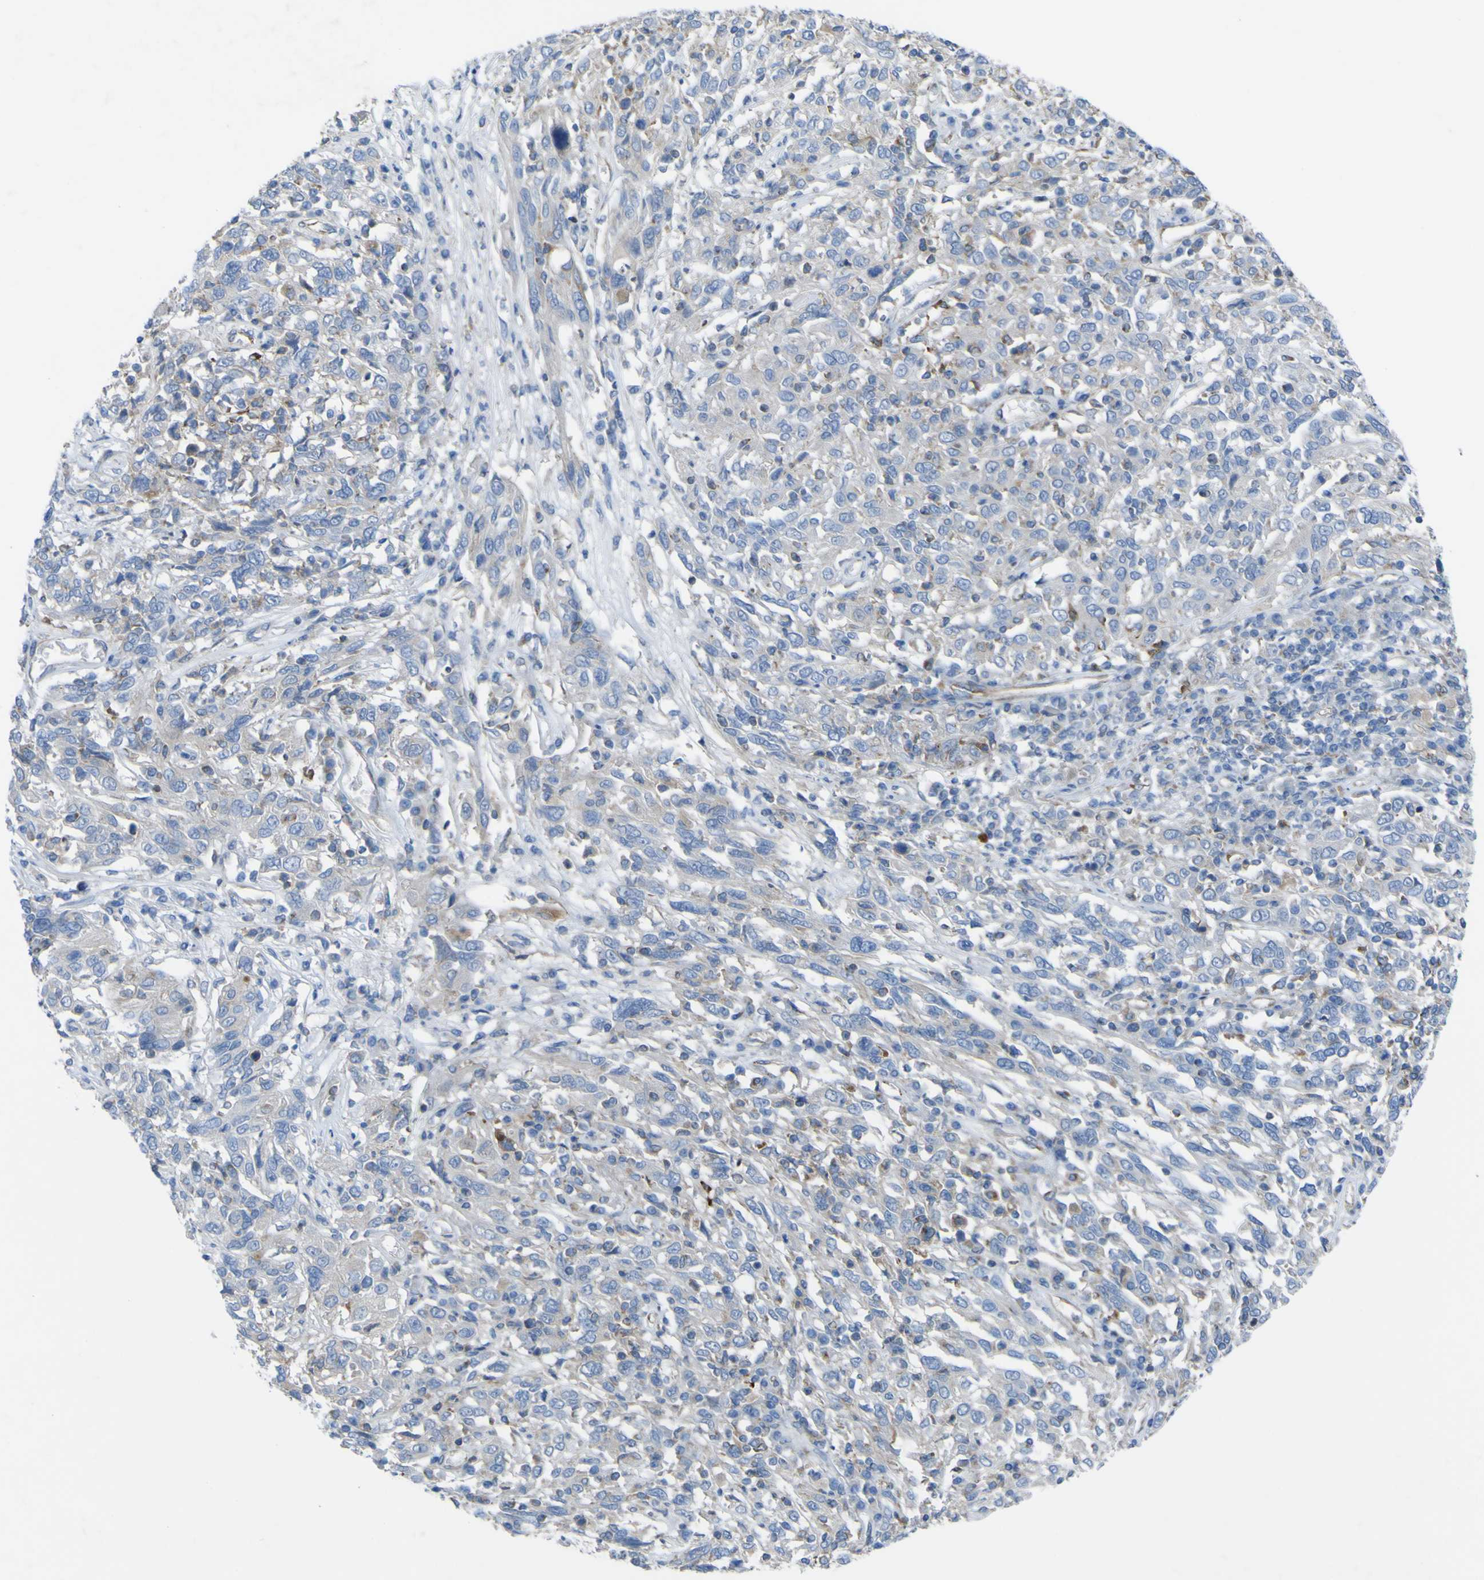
{"staining": {"intensity": "weak", "quantity": "<25%", "location": "cytoplasmic/membranous"}, "tissue": "cervical cancer", "cell_type": "Tumor cells", "image_type": "cancer", "snomed": [{"axis": "morphology", "description": "Squamous cell carcinoma, NOS"}, {"axis": "topography", "description": "Cervix"}], "caption": "Tumor cells are negative for brown protein staining in cervical cancer (squamous cell carcinoma).", "gene": "CST3", "patient": {"sex": "female", "age": 46}}